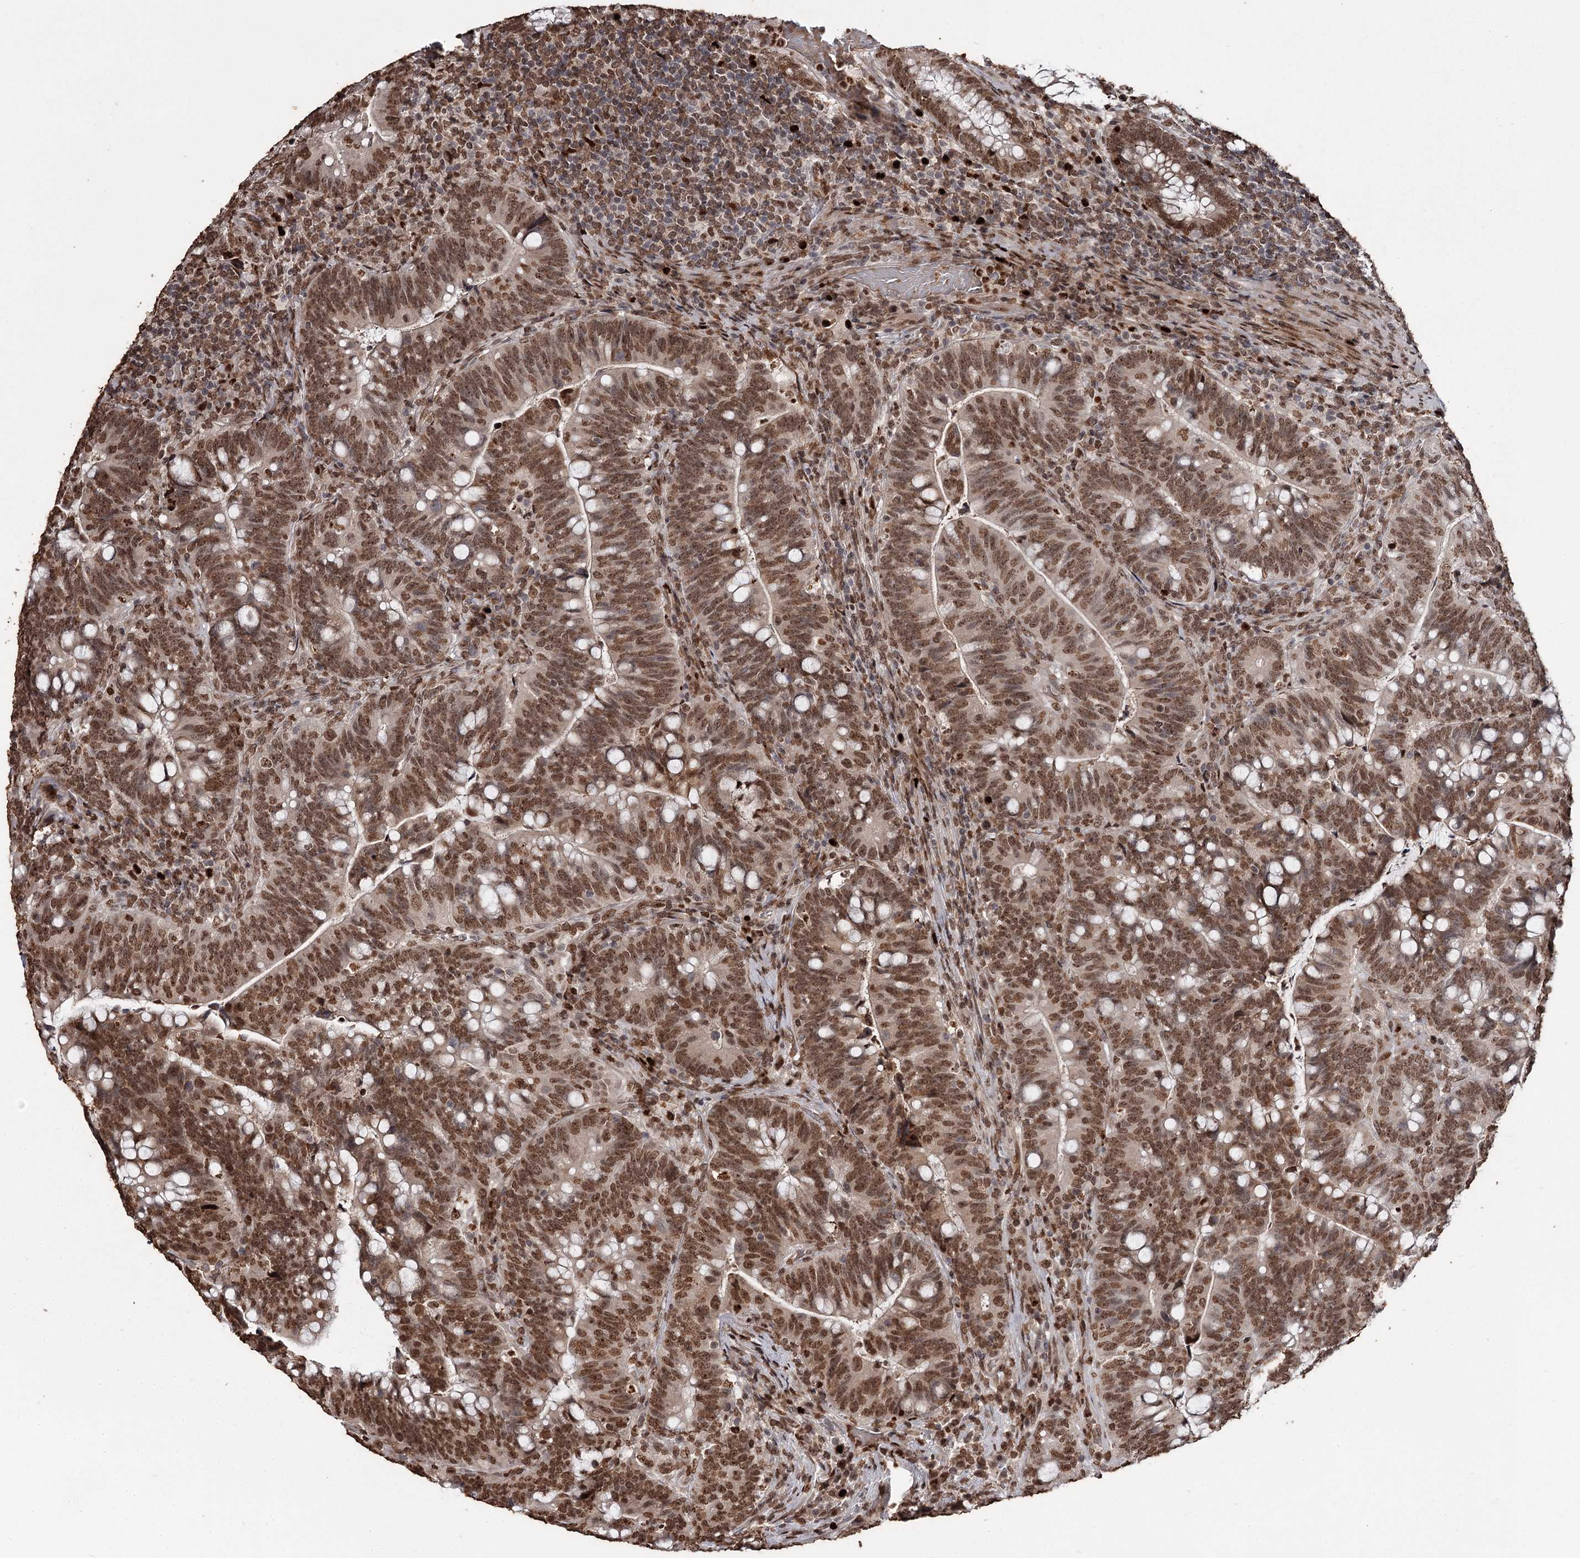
{"staining": {"intensity": "strong", "quantity": ">75%", "location": "nuclear"}, "tissue": "colorectal cancer", "cell_type": "Tumor cells", "image_type": "cancer", "snomed": [{"axis": "morphology", "description": "Normal tissue, NOS"}, {"axis": "morphology", "description": "Adenocarcinoma, NOS"}, {"axis": "topography", "description": "Colon"}], "caption": "Immunohistochemical staining of human colorectal cancer (adenocarcinoma) reveals strong nuclear protein expression in approximately >75% of tumor cells. Nuclei are stained in blue.", "gene": "THYN1", "patient": {"sex": "female", "age": 66}}